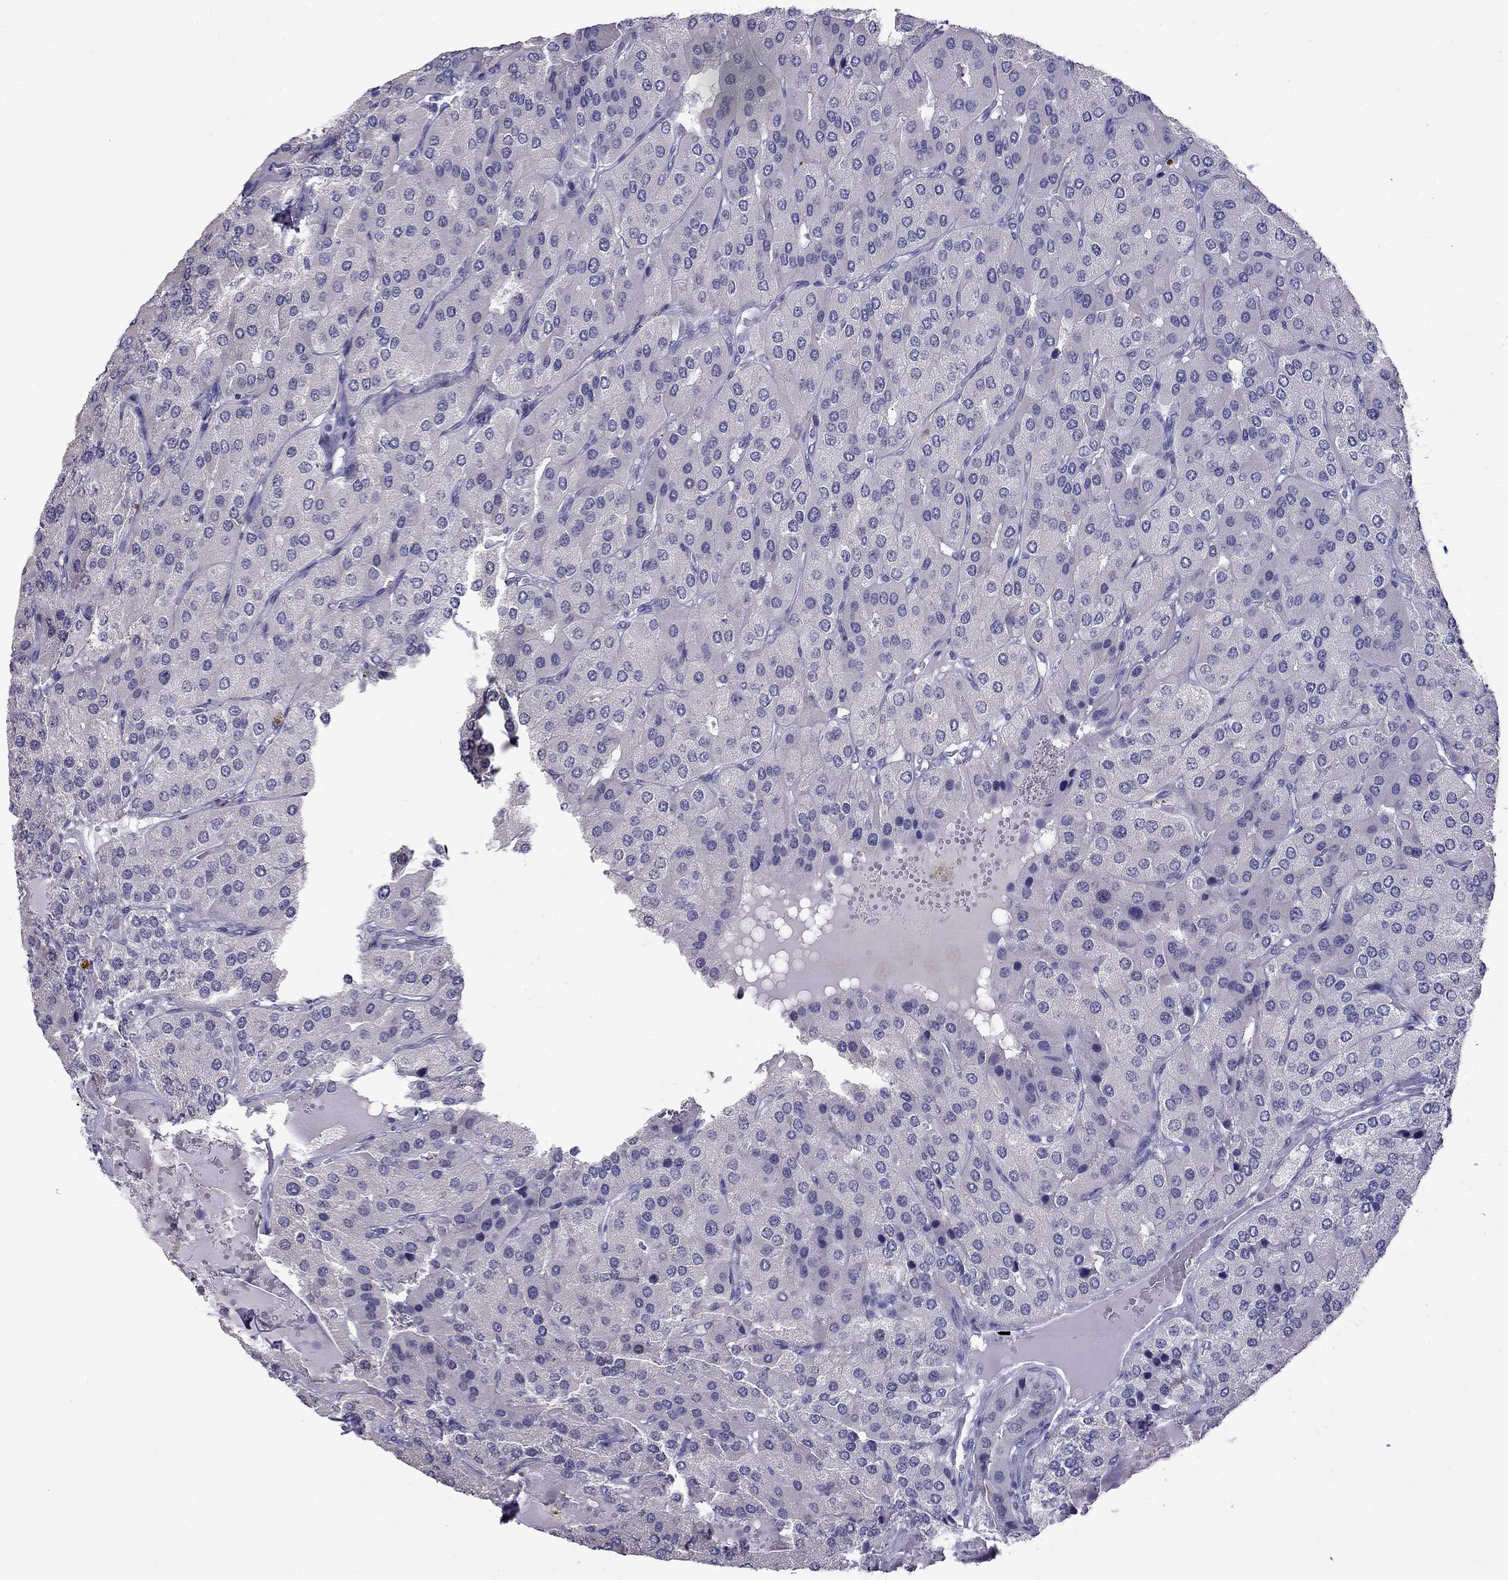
{"staining": {"intensity": "negative", "quantity": "none", "location": "none"}, "tissue": "parathyroid gland", "cell_type": "Glandular cells", "image_type": "normal", "snomed": [{"axis": "morphology", "description": "Normal tissue, NOS"}, {"axis": "morphology", "description": "Adenoma, NOS"}, {"axis": "topography", "description": "Parathyroid gland"}], "caption": "Histopathology image shows no significant protein expression in glandular cells of unremarkable parathyroid gland. (Immunohistochemistry (ihc), brightfield microscopy, high magnification).", "gene": "MUC15", "patient": {"sex": "female", "age": 86}}